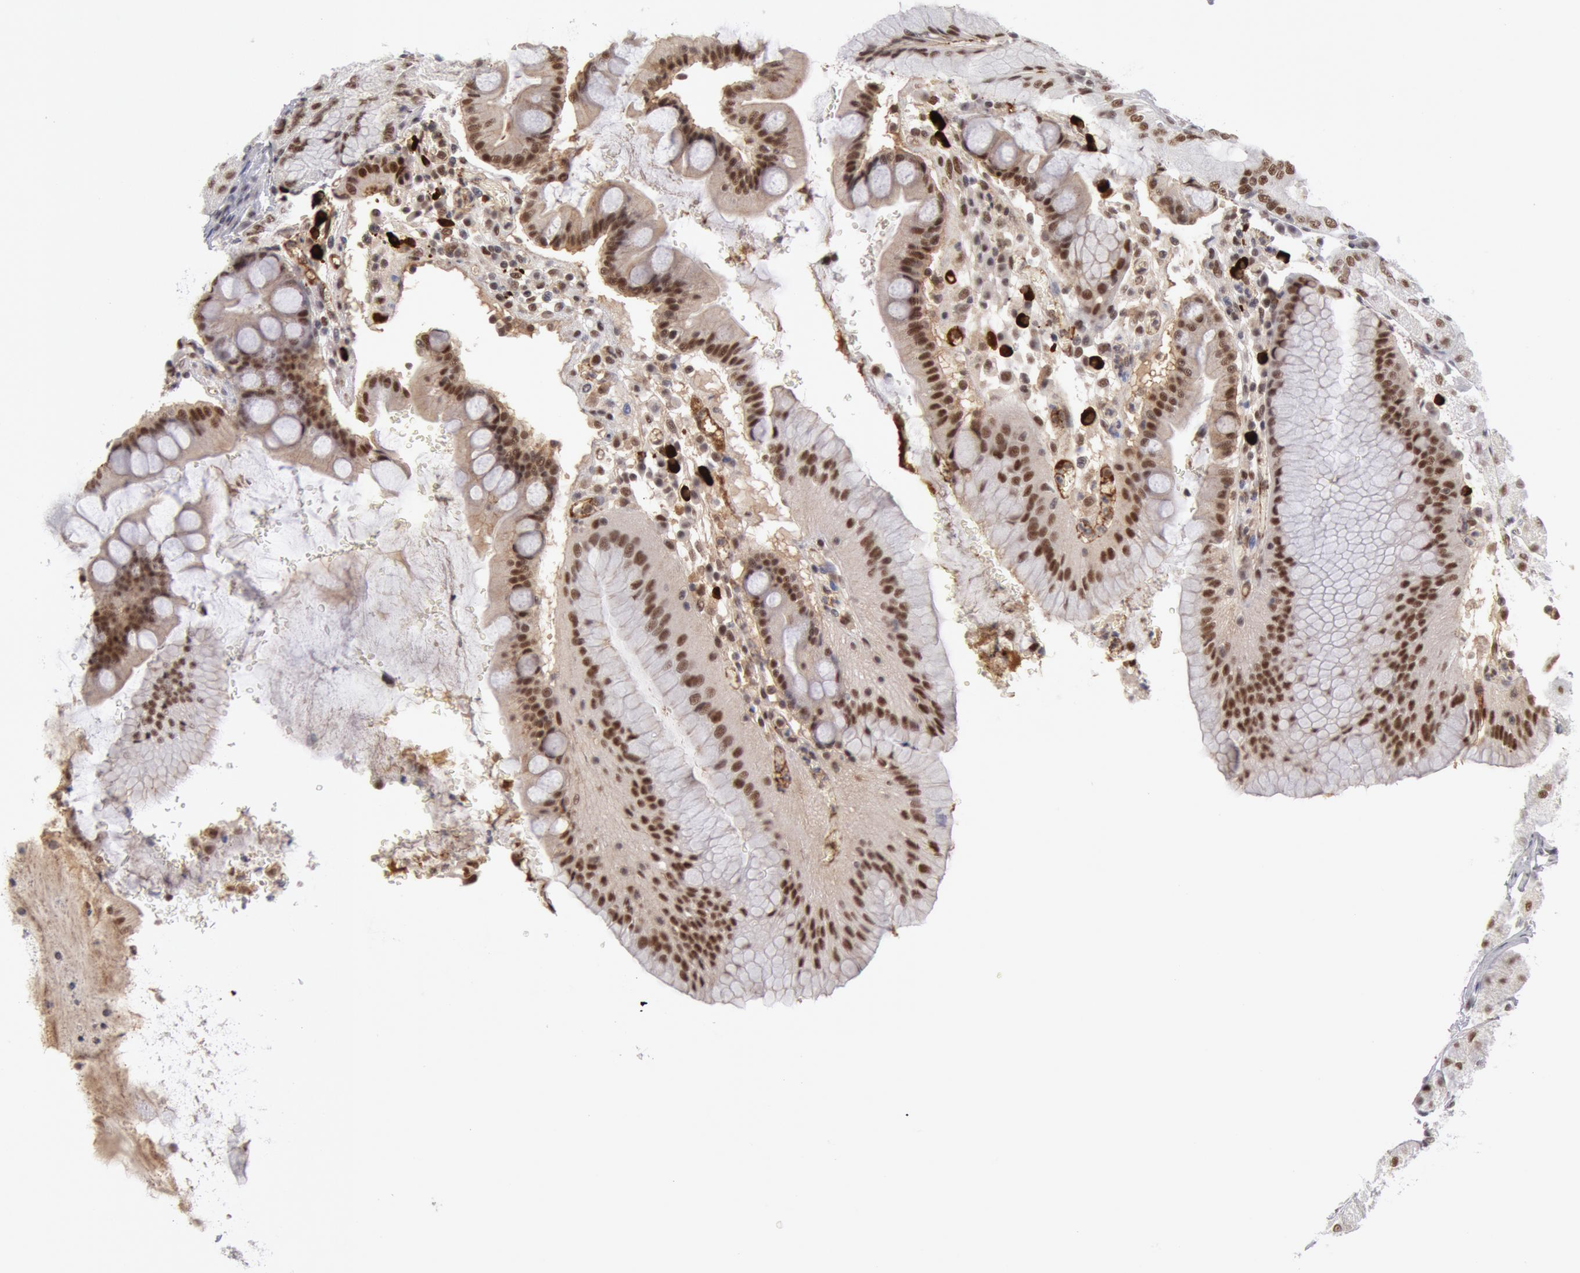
{"staining": {"intensity": "moderate", "quantity": ">75%", "location": "nuclear"}, "tissue": "stomach", "cell_type": "Glandular cells", "image_type": "normal", "snomed": [{"axis": "morphology", "description": "Normal tissue, NOS"}, {"axis": "topography", "description": "Stomach, lower"}], "caption": "A brown stain labels moderate nuclear staining of a protein in glandular cells of normal stomach. The protein of interest is shown in brown color, while the nuclei are stained blue.", "gene": "PPP4R3B", "patient": {"sex": "female", "age": 73}}